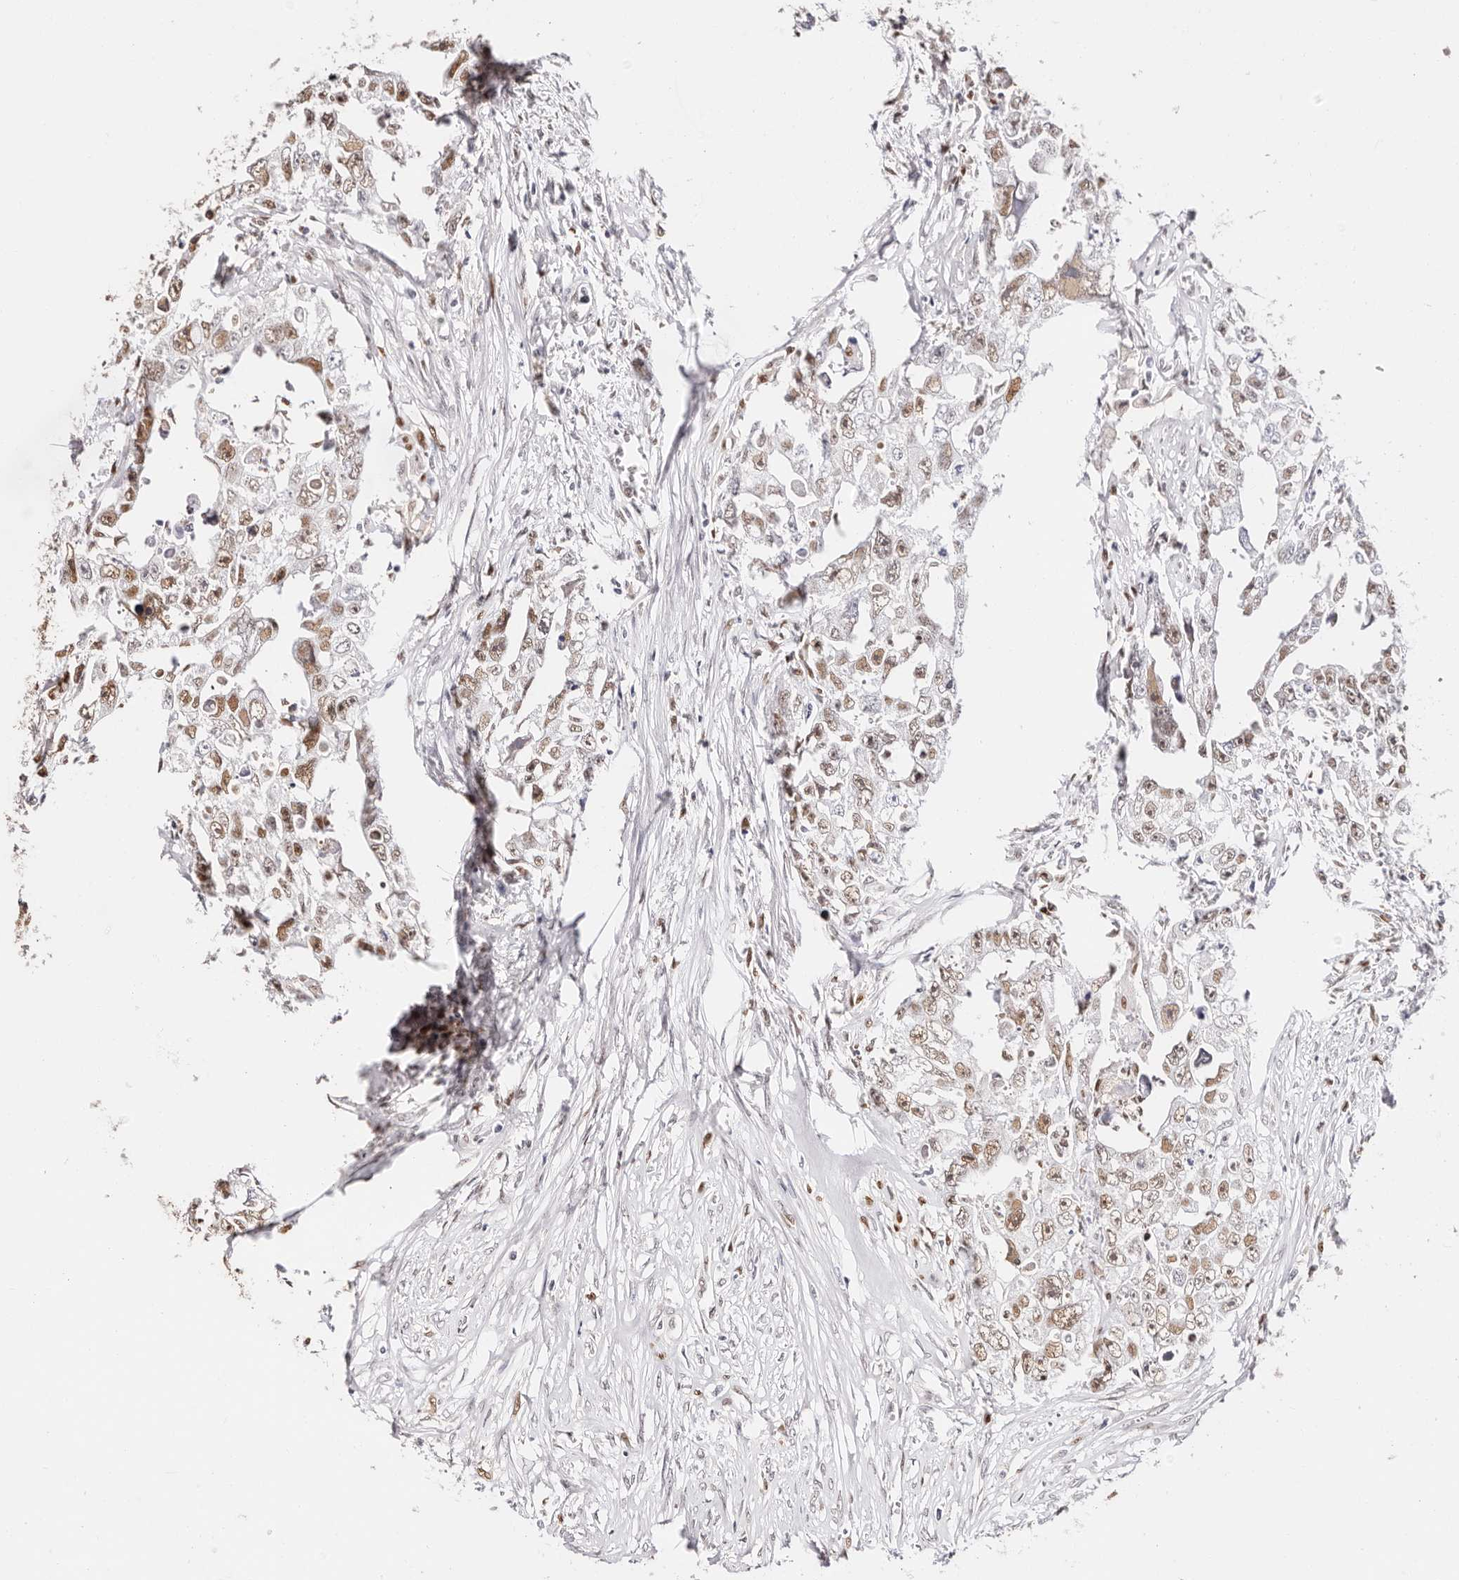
{"staining": {"intensity": "moderate", "quantity": "25%-75%", "location": "nuclear"}, "tissue": "testis cancer", "cell_type": "Tumor cells", "image_type": "cancer", "snomed": [{"axis": "morphology", "description": "Seminoma, NOS"}, {"axis": "morphology", "description": "Carcinoma, Embryonal, NOS"}, {"axis": "topography", "description": "Testis"}], "caption": "The image exhibits a brown stain indicating the presence of a protein in the nuclear of tumor cells in testis embryonal carcinoma.", "gene": "TKT", "patient": {"sex": "male", "age": 43}}